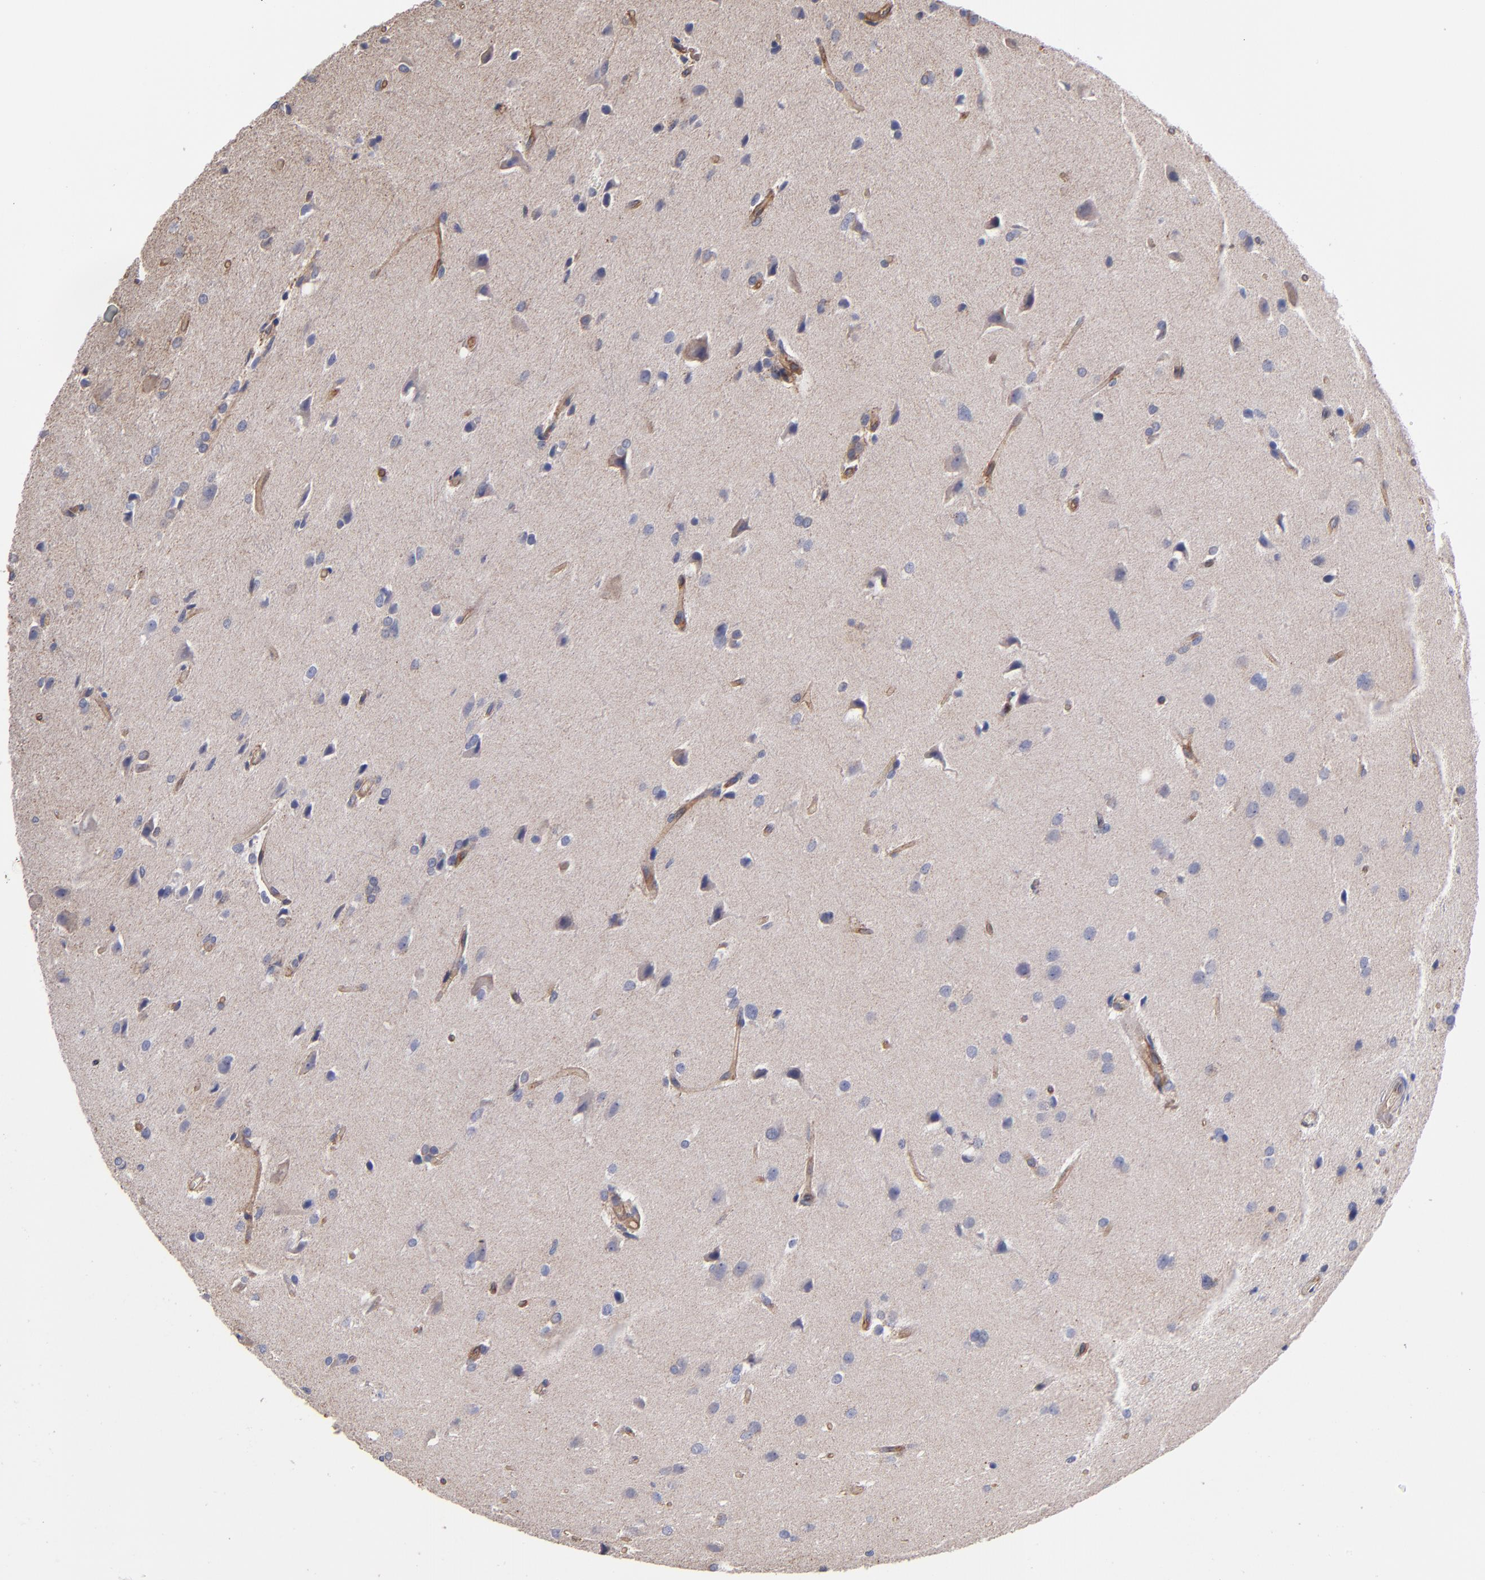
{"staining": {"intensity": "weak", "quantity": "25%-75%", "location": "cytoplasmic/membranous"}, "tissue": "glioma", "cell_type": "Tumor cells", "image_type": "cancer", "snomed": [{"axis": "morphology", "description": "Glioma, malignant, High grade"}, {"axis": "topography", "description": "Brain"}], "caption": "A low amount of weak cytoplasmic/membranous positivity is seen in approximately 25%-75% of tumor cells in glioma tissue.", "gene": "ESYT2", "patient": {"sex": "male", "age": 68}}